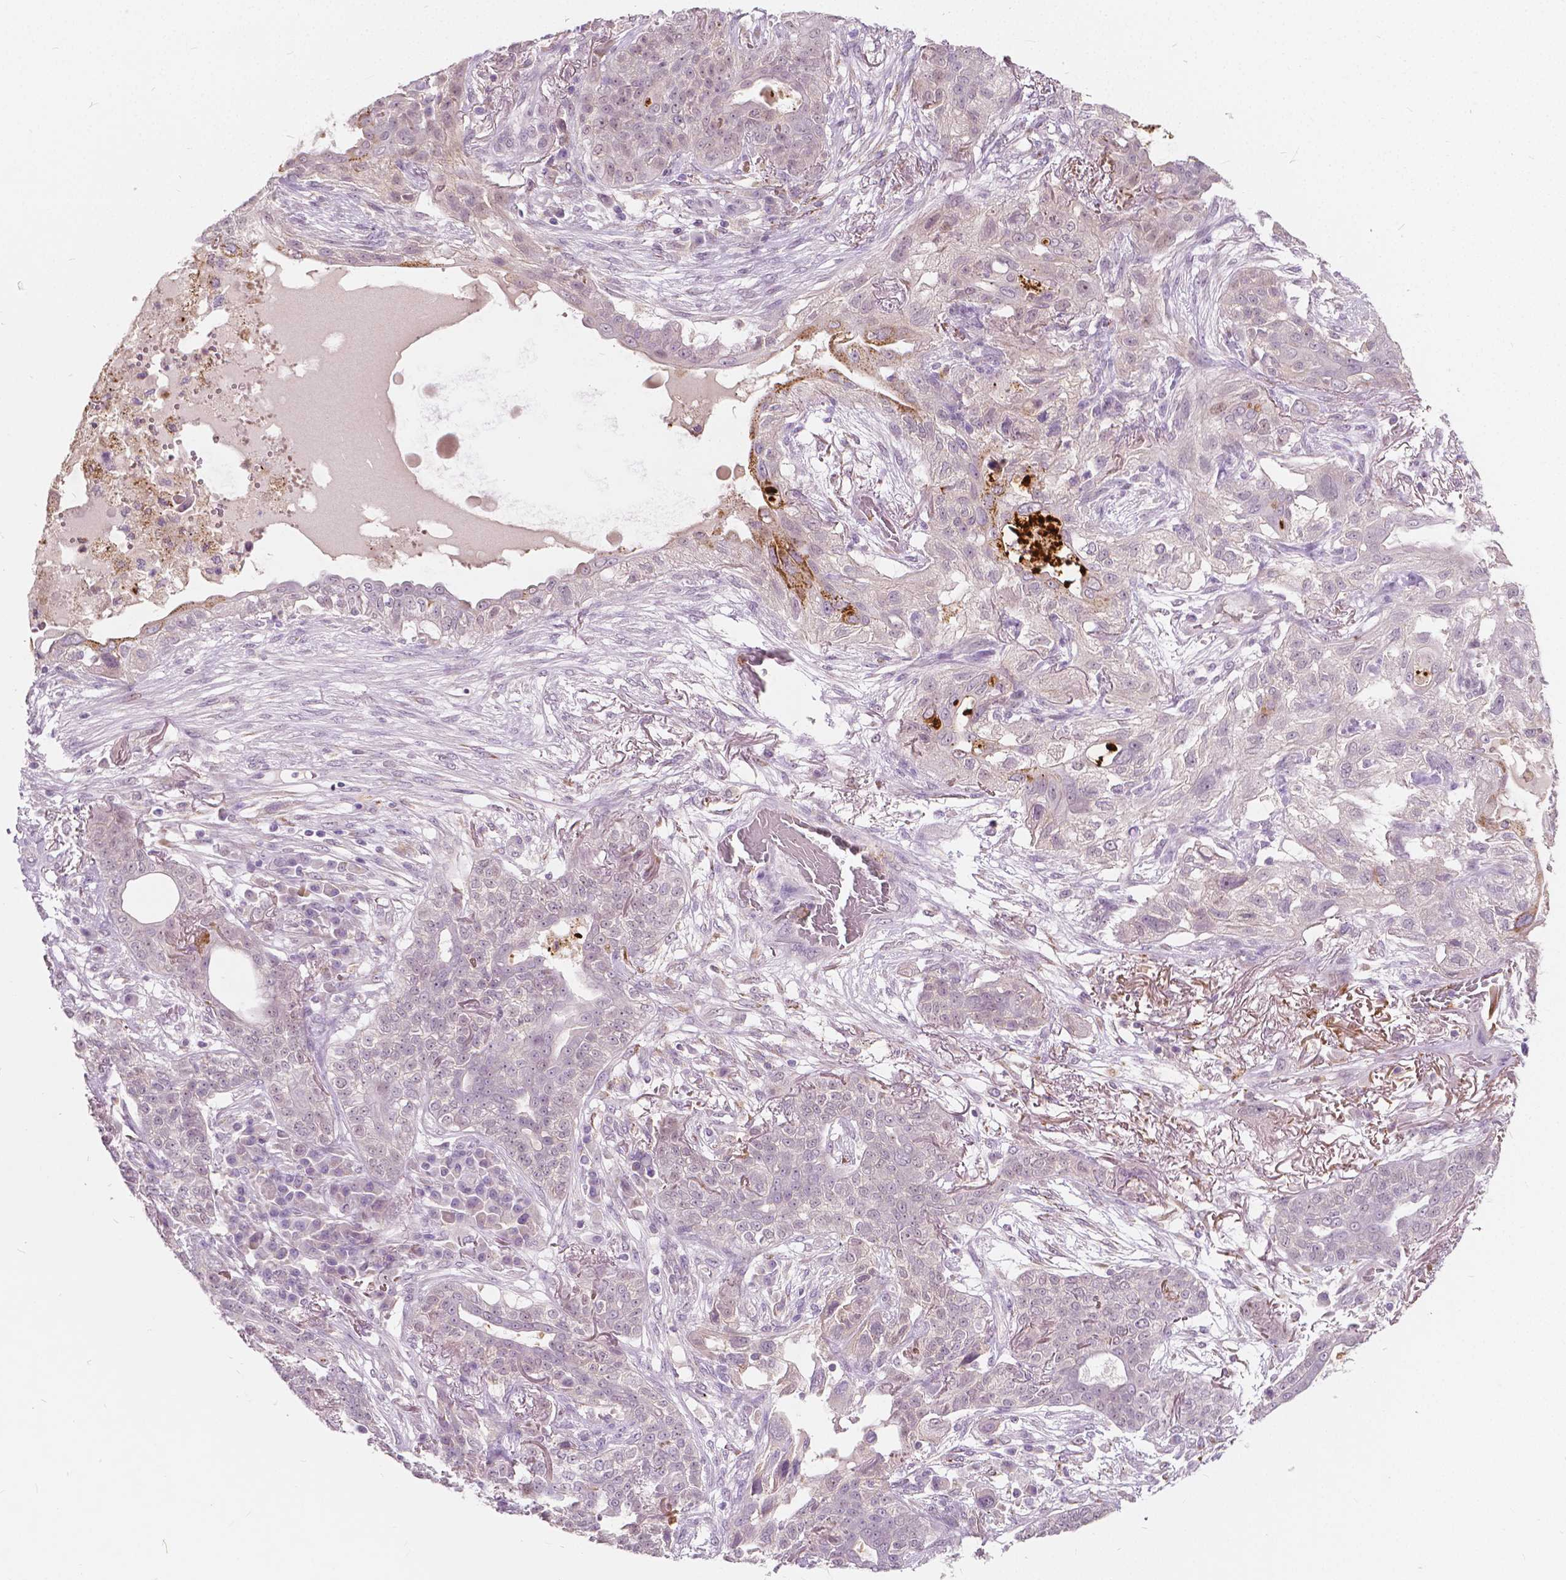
{"staining": {"intensity": "negative", "quantity": "none", "location": "none"}, "tissue": "lung cancer", "cell_type": "Tumor cells", "image_type": "cancer", "snomed": [{"axis": "morphology", "description": "Squamous cell carcinoma, NOS"}, {"axis": "topography", "description": "Lung"}], "caption": "The immunohistochemistry histopathology image has no significant expression in tumor cells of squamous cell carcinoma (lung) tissue.", "gene": "DLX6", "patient": {"sex": "female", "age": 70}}